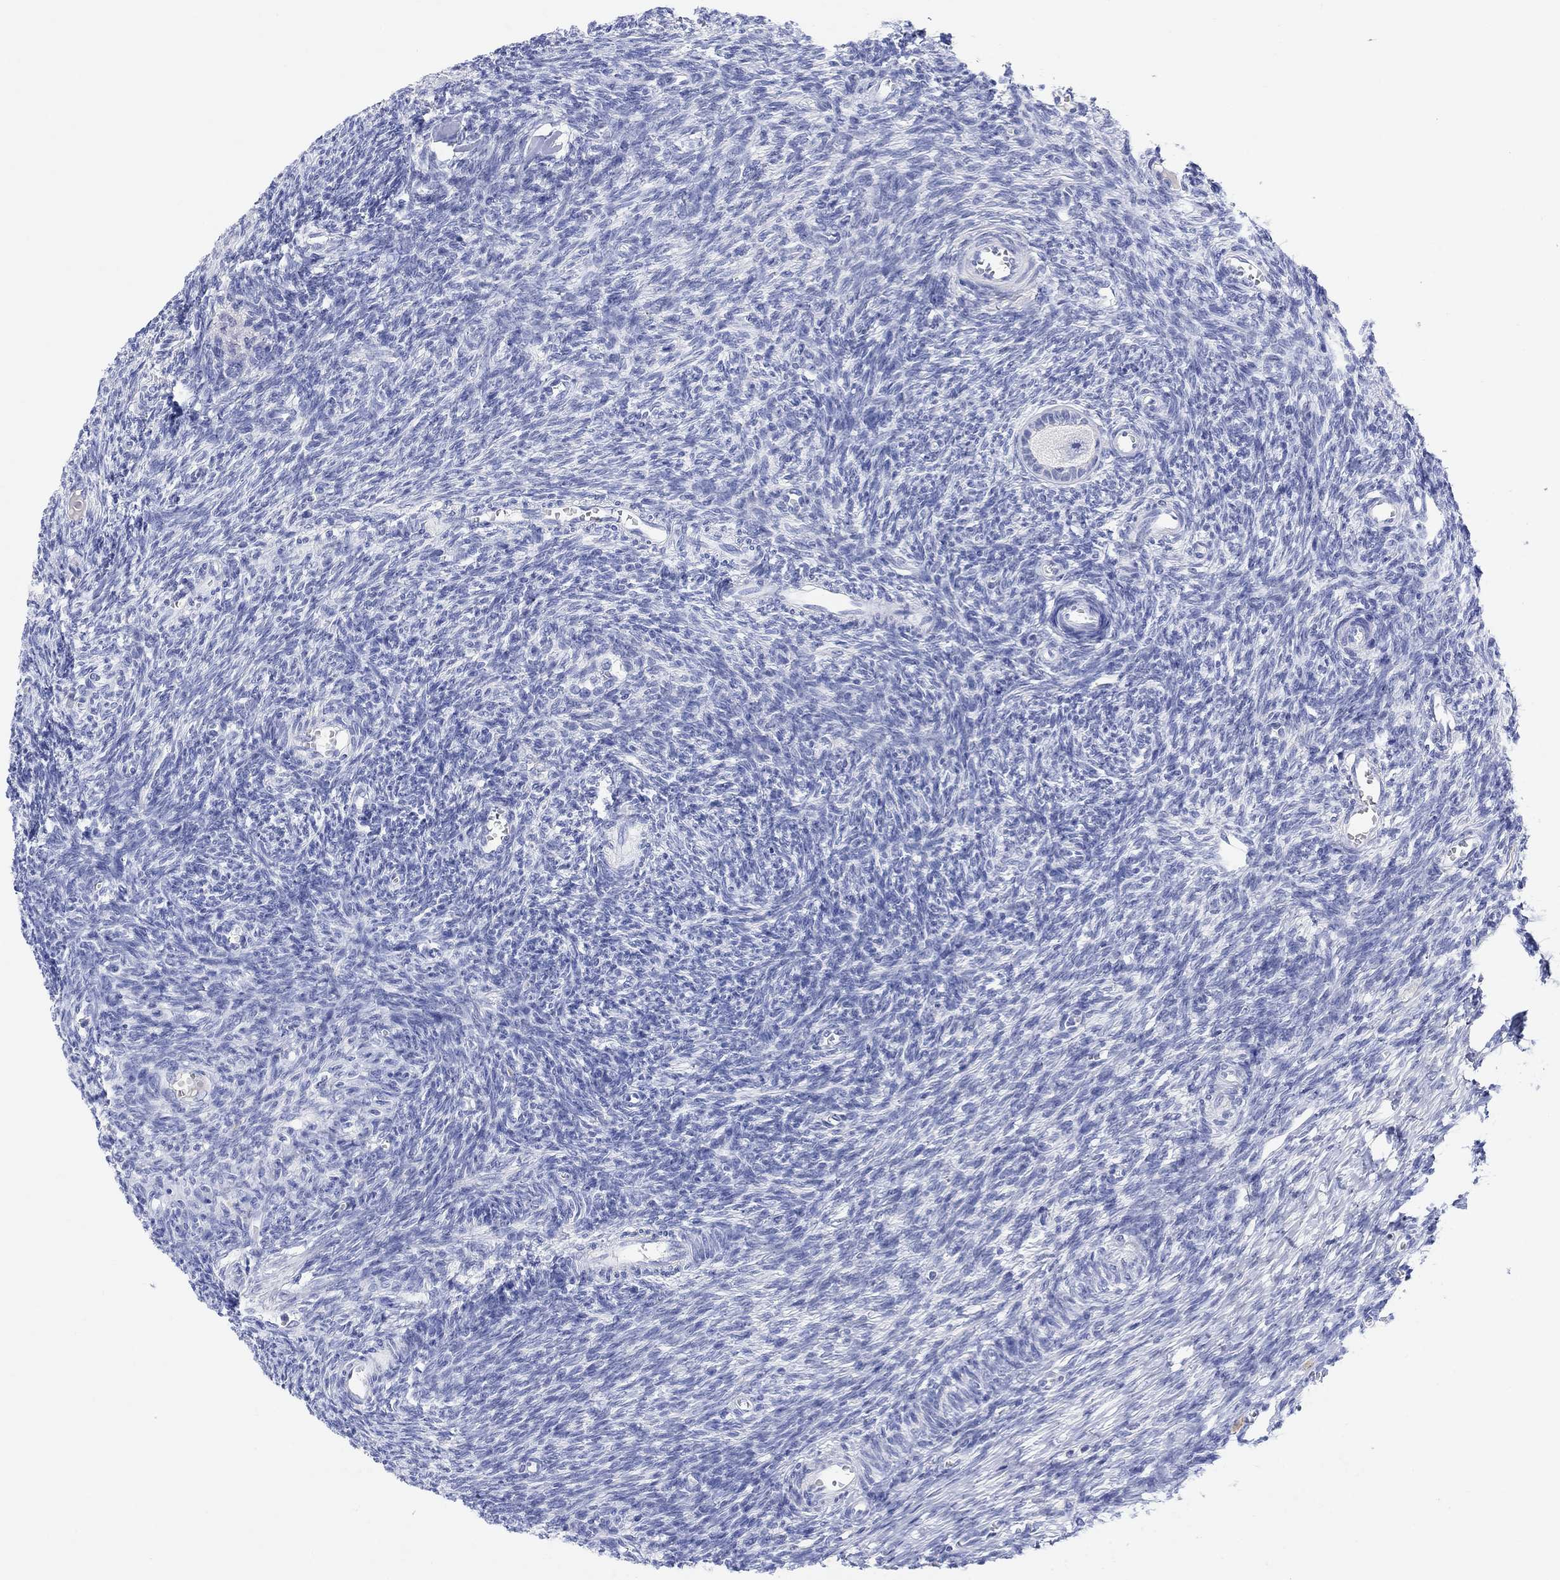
{"staining": {"intensity": "negative", "quantity": "none", "location": "none"}, "tissue": "ovary", "cell_type": "Follicle cells", "image_type": "normal", "snomed": [{"axis": "morphology", "description": "Normal tissue, NOS"}, {"axis": "topography", "description": "Ovary"}], "caption": "Human ovary stained for a protein using immunohistochemistry (IHC) reveals no positivity in follicle cells.", "gene": "TYR", "patient": {"sex": "female", "age": 27}}